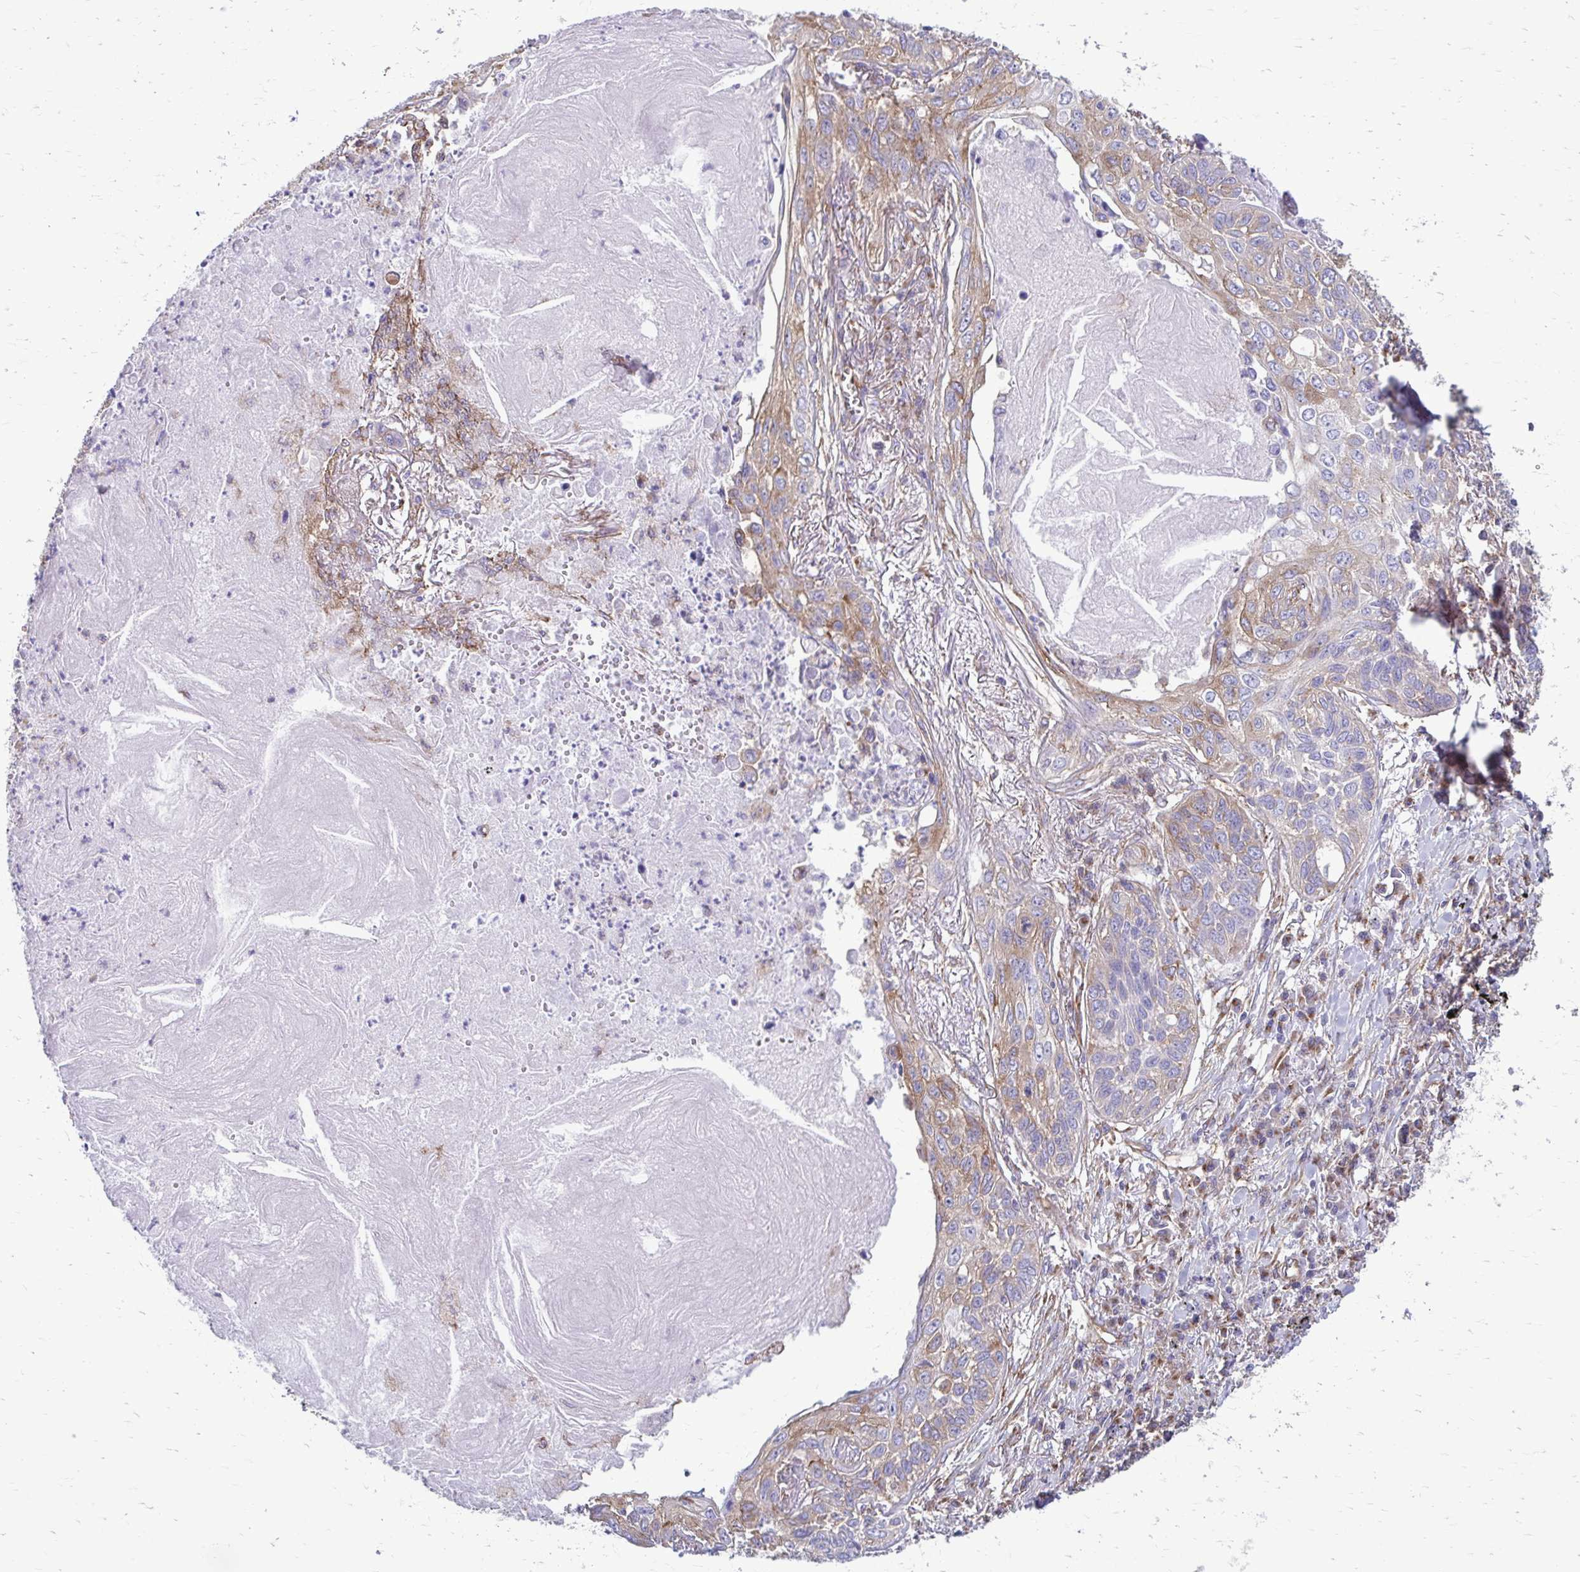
{"staining": {"intensity": "weak", "quantity": "25%-75%", "location": "cytoplasmic/membranous"}, "tissue": "lung cancer", "cell_type": "Tumor cells", "image_type": "cancer", "snomed": [{"axis": "morphology", "description": "Squamous cell carcinoma, NOS"}, {"axis": "topography", "description": "Lung"}], "caption": "The photomicrograph exhibits staining of squamous cell carcinoma (lung), revealing weak cytoplasmic/membranous protein positivity (brown color) within tumor cells.", "gene": "CLTA", "patient": {"sex": "male", "age": 75}}